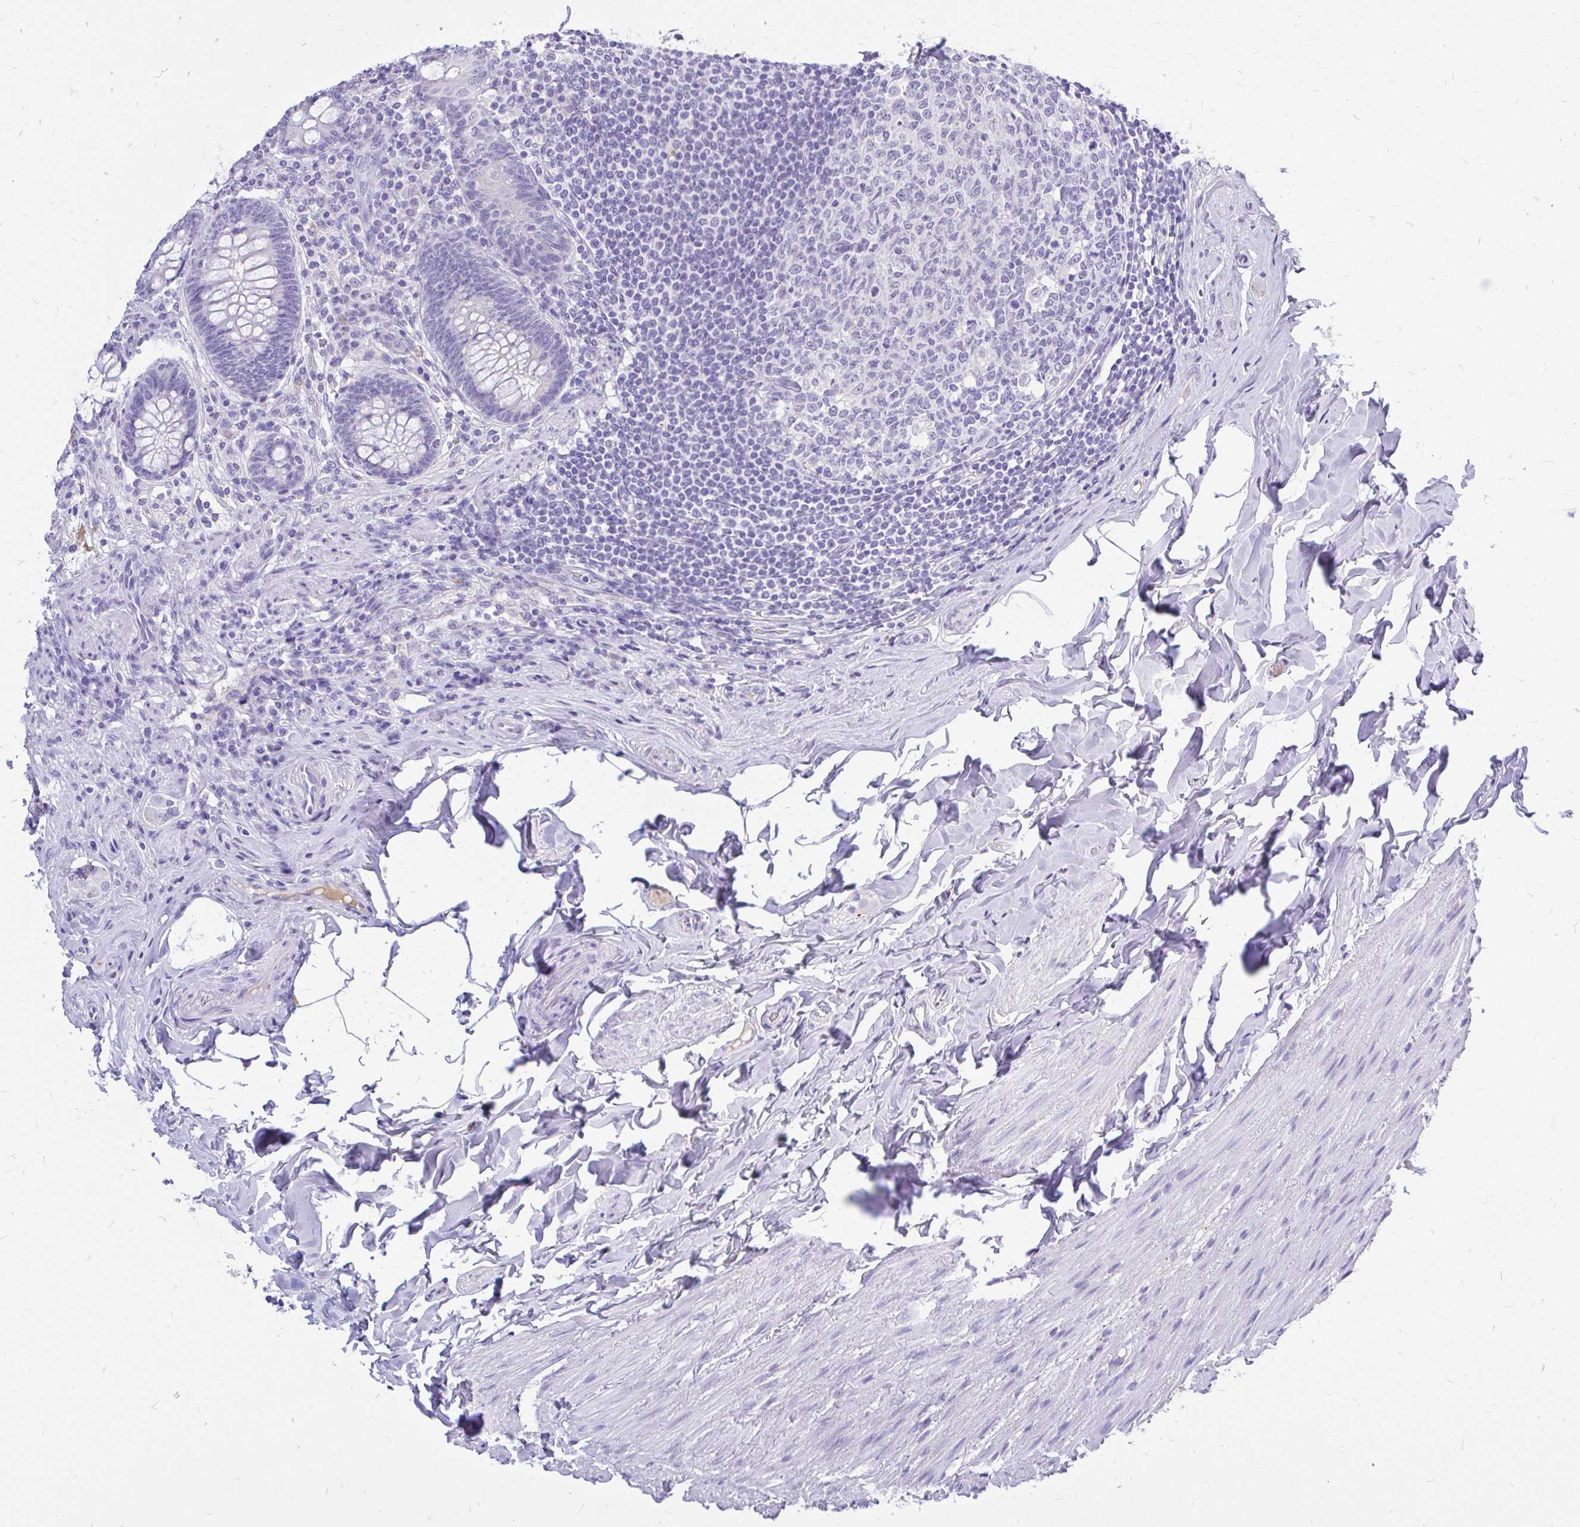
{"staining": {"intensity": "negative", "quantity": "none", "location": "none"}, "tissue": "appendix", "cell_type": "Glandular cells", "image_type": "normal", "snomed": [{"axis": "morphology", "description": "Normal tissue, NOS"}, {"axis": "topography", "description": "Appendix"}], "caption": "Glandular cells are negative for brown protein staining in normal appendix. (Stains: DAB immunohistochemistry (IHC) with hematoxylin counter stain, Microscopy: brightfield microscopy at high magnification).", "gene": "MAP1LC3A", "patient": {"sex": "male", "age": 71}}